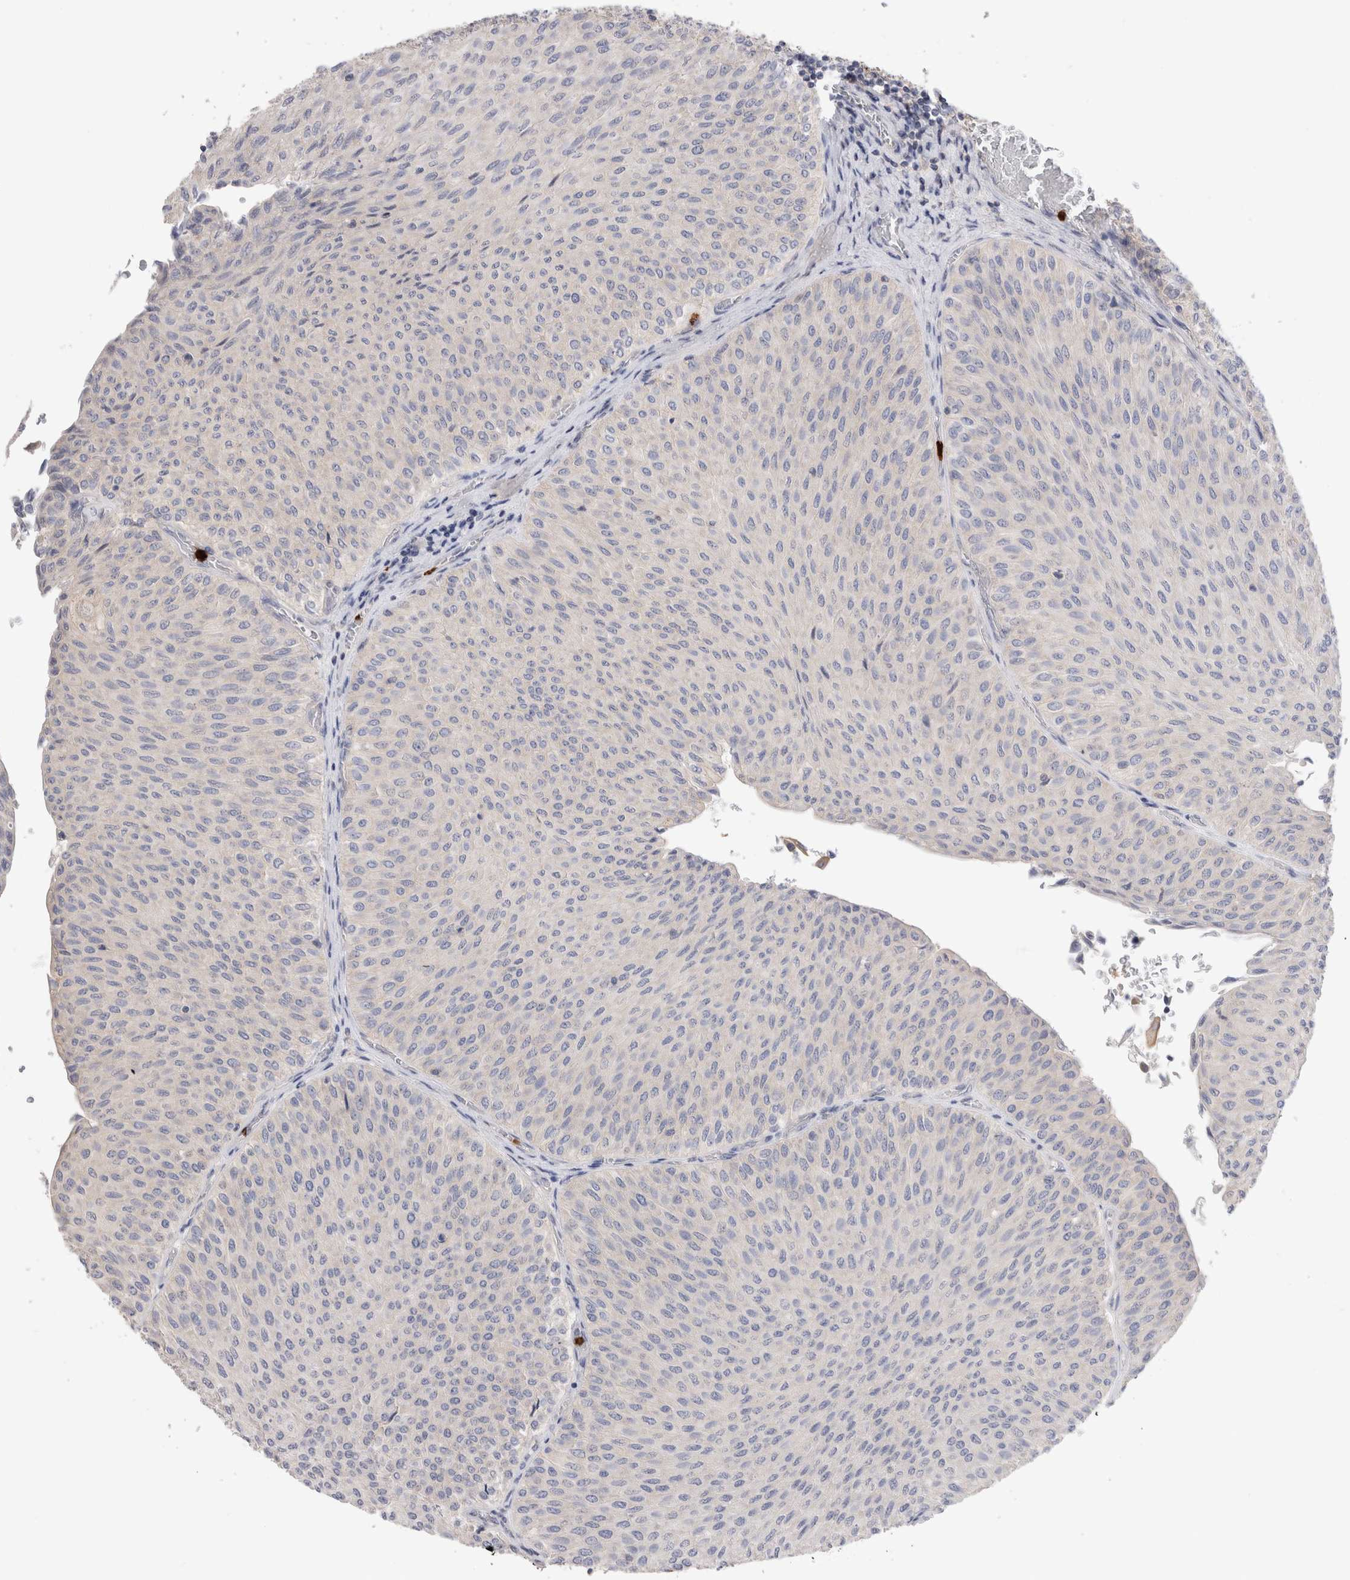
{"staining": {"intensity": "negative", "quantity": "none", "location": "none"}, "tissue": "urothelial cancer", "cell_type": "Tumor cells", "image_type": "cancer", "snomed": [{"axis": "morphology", "description": "Urothelial carcinoma, Low grade"}, {"axis": "topography", "description": "Urinary bladder"}], "caption": "Urothelial carcinoma (low-grade) was stained to show a protein in brown. There is no significant positivity in tumor cells.", "gene": "NXT2", "patient": {"sex": "male", "age": 78}}